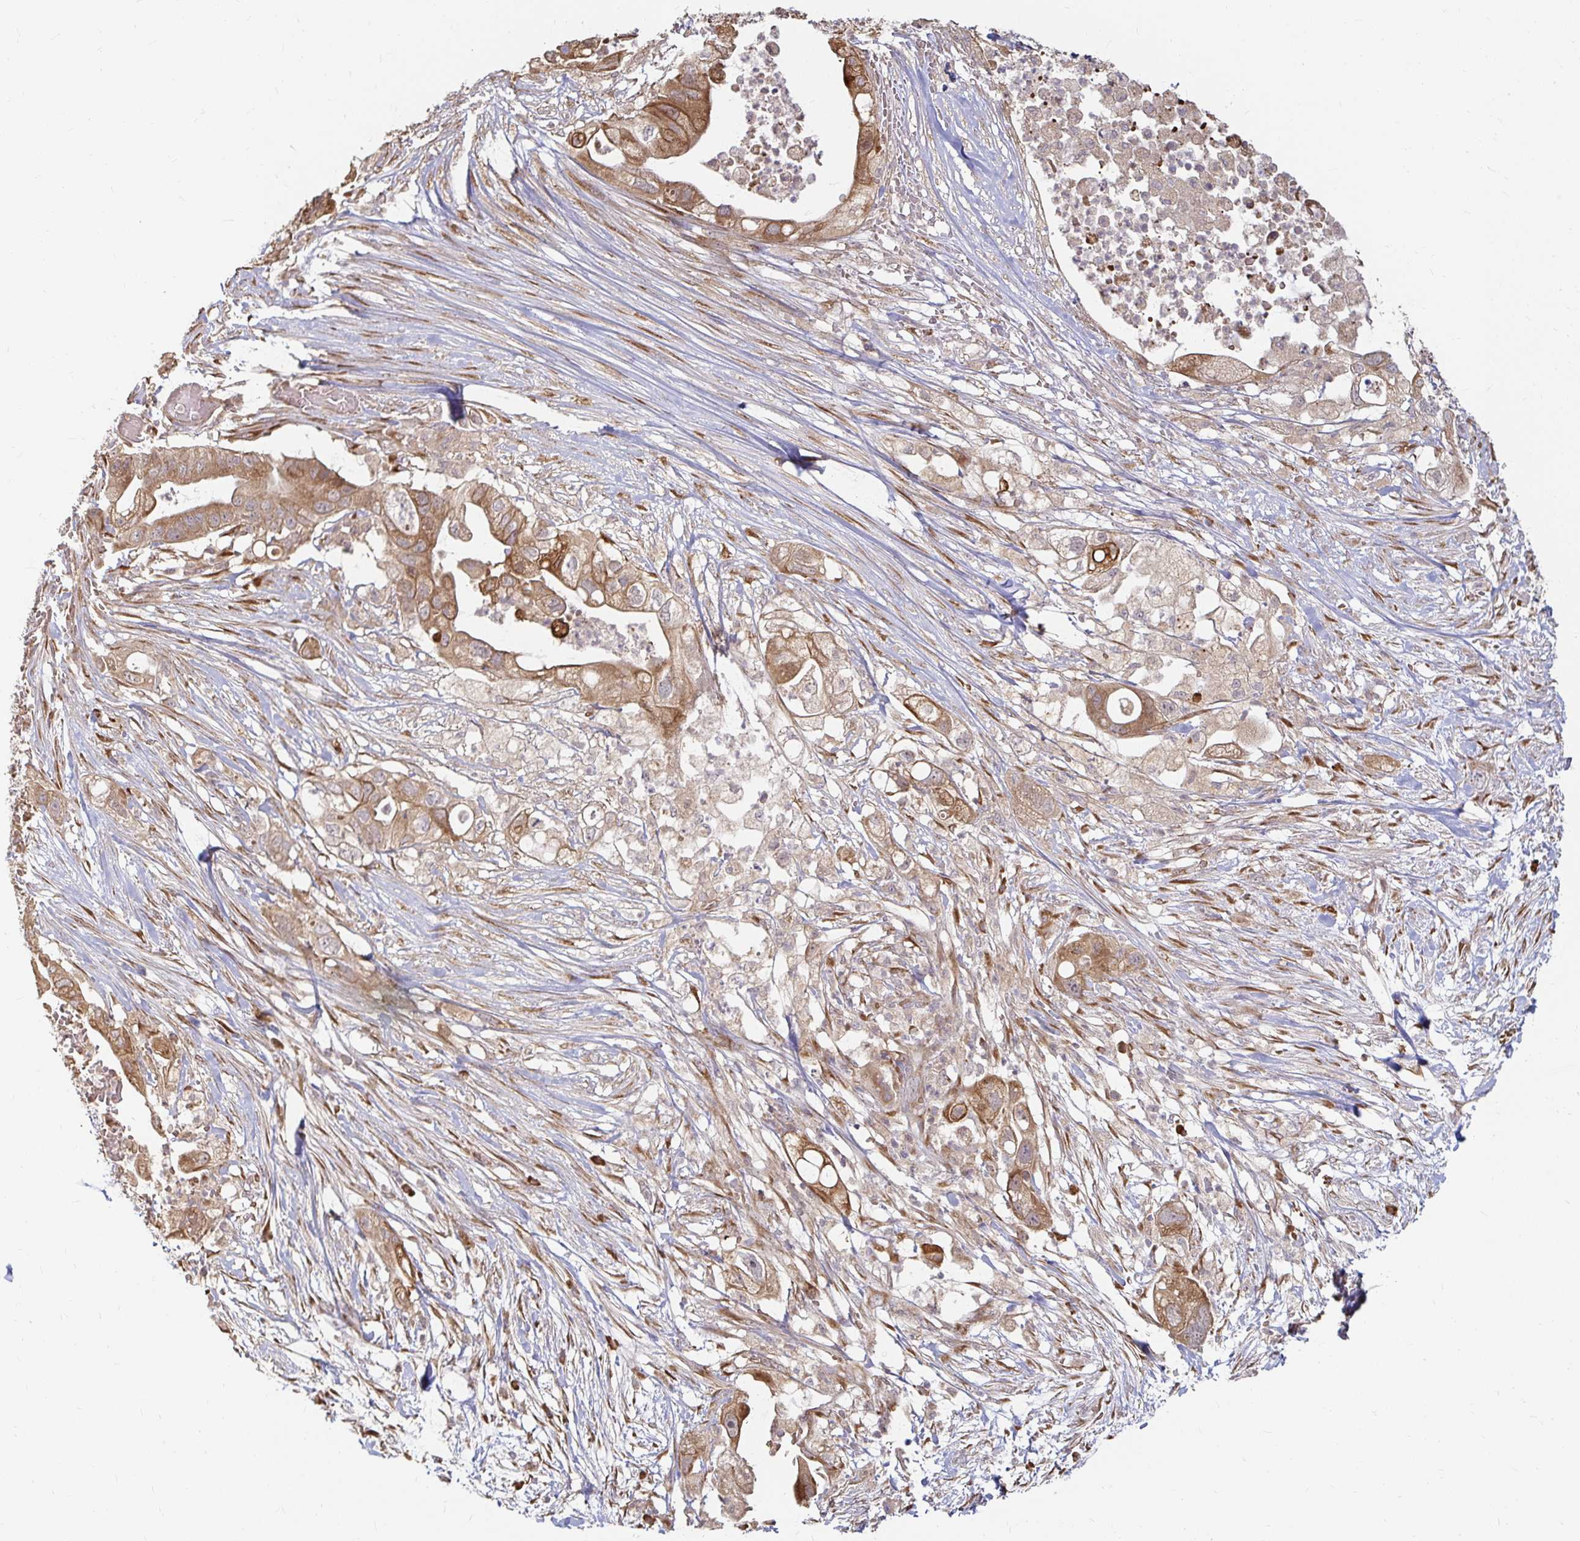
{"staining": {"intensity": "moderate", "quantity": ">75%", "location": "cytoplasmic/membranous"}, "tissue": "pancreatic cancer", "cell_type": "Tumor cells", "image_type": "cancer", "snomed": [{"axis": "morphology", "description": "Adenocarcinoma, NOS"}, {"axis": "topography", "description": "Pancreas"}], "caption": "A photomicrograph of human pancreatic cancer (adenocarcinoma) stained for a protein displays moderate cytoplasmic/membranous brown staining in tumor cells. The protein is stained brown, and the nuclei are stained in blue (DAB (3,3'-diaminobenzidine) IHC with brightfield microscopy, high magnification).", "gene": "CAST", "patient": {"sex": "female", "age": 72}}